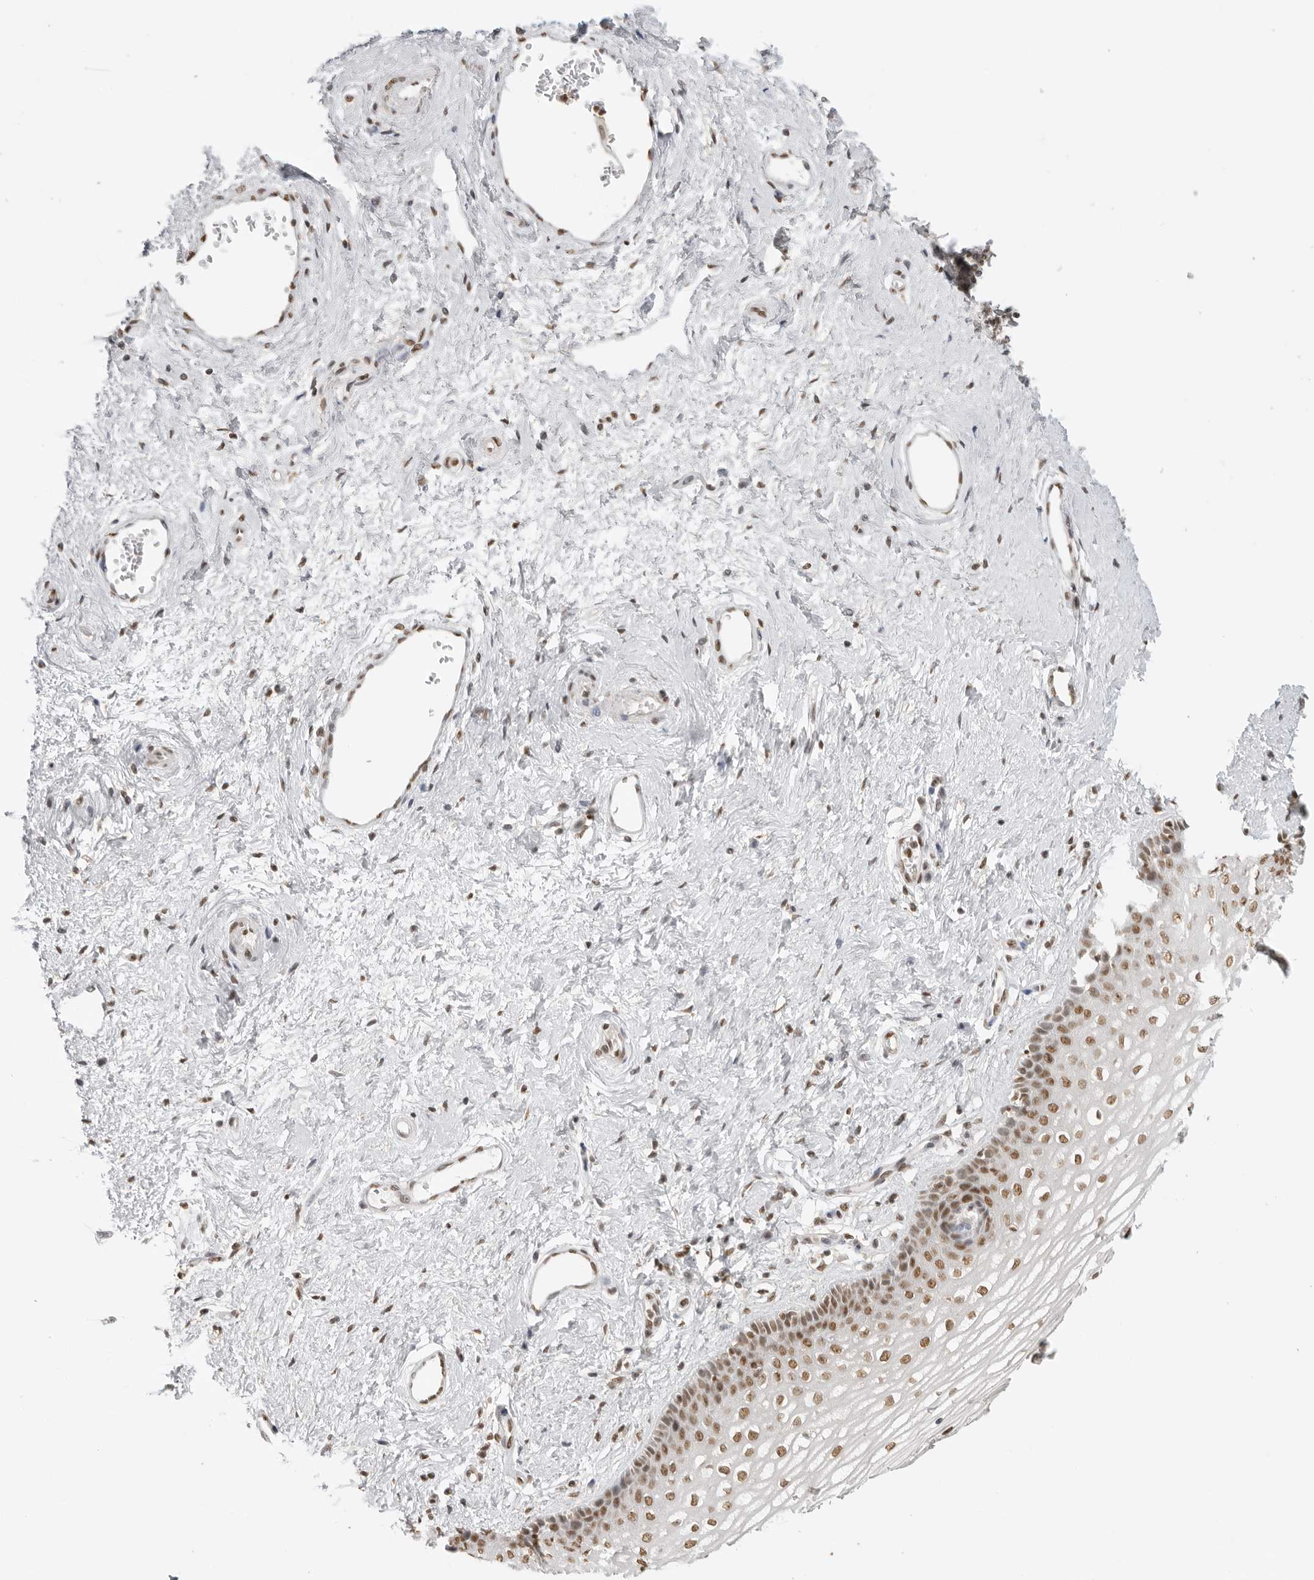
{"staining": {"intensity": "strong", "quantity": "25%-75%", "location": "nuclear"}, "tissue": "vagina", "cell_type": "Squamous epithelial cells", "image_type": "normal", "snomed": [{"axis": "morphology", "description": "Normal tissue, NOS"}, {"axis": "topography", "description": "Vagina"}], "caption": "Brown immunohistochemical staining in benign vagina demonstrates strong nuclear staining in approximately 25%-75% of squamous epithelial cells.", "gene": "RPA2", "patient": {"sex": "female", "age": 46}}